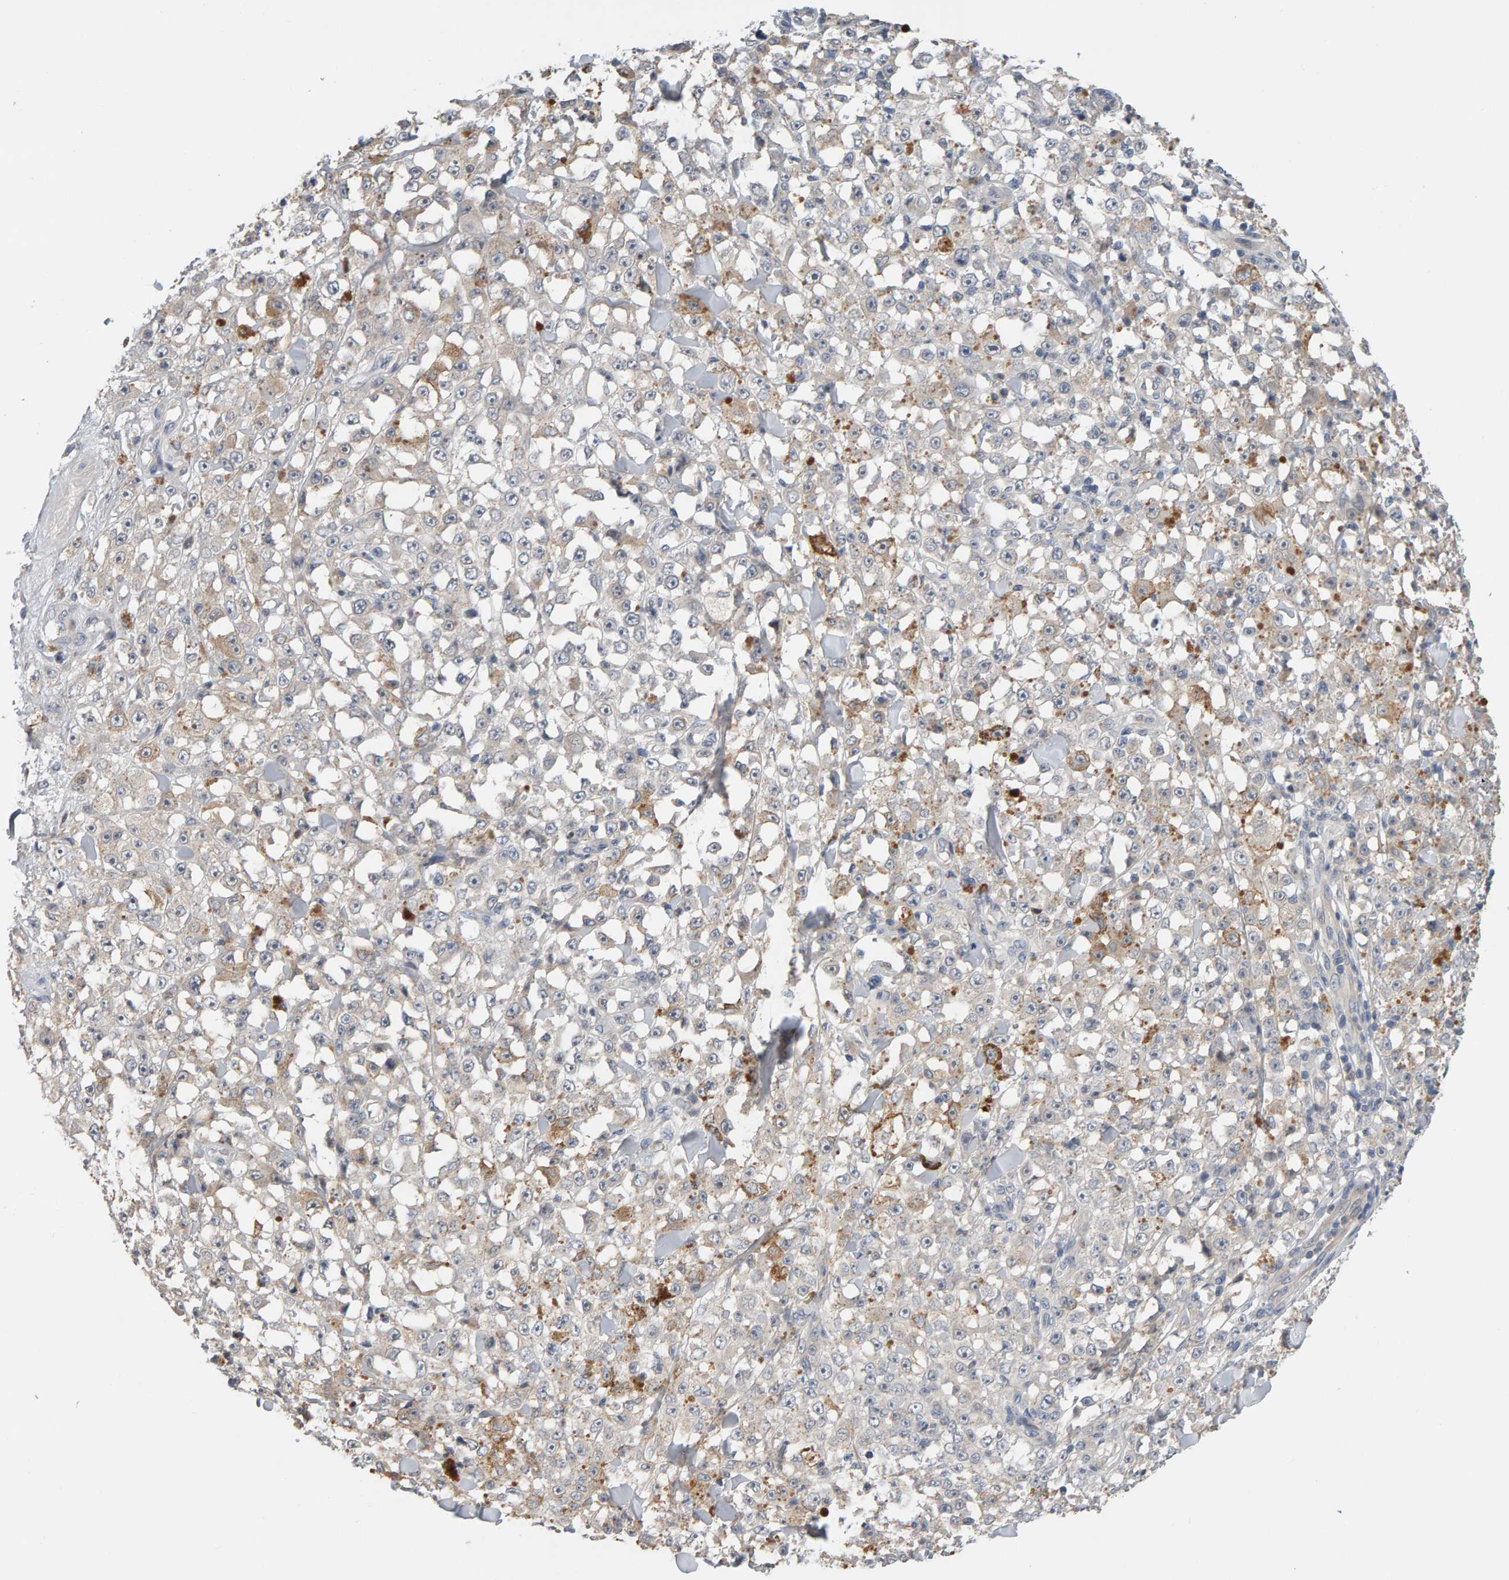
{"staining": {"intensity": "negative", "quantity": "none", "location": "none"}, "tissue": "melanoma", "cell_type": "Tumor cells", "image_type": "cancer", "snomed": [{"axis": "morphology", "description": "Malignant melanoma, NOS"}, {"axis": "topography", "description": "Skin"}], "caption": "High power microscopy histopathology image of an IHC micrograph of malignant melanoma, revealing no significant staining in tumor cells.", "gene": "GFUS", "patient": {"sex": "female", "age": 82}}